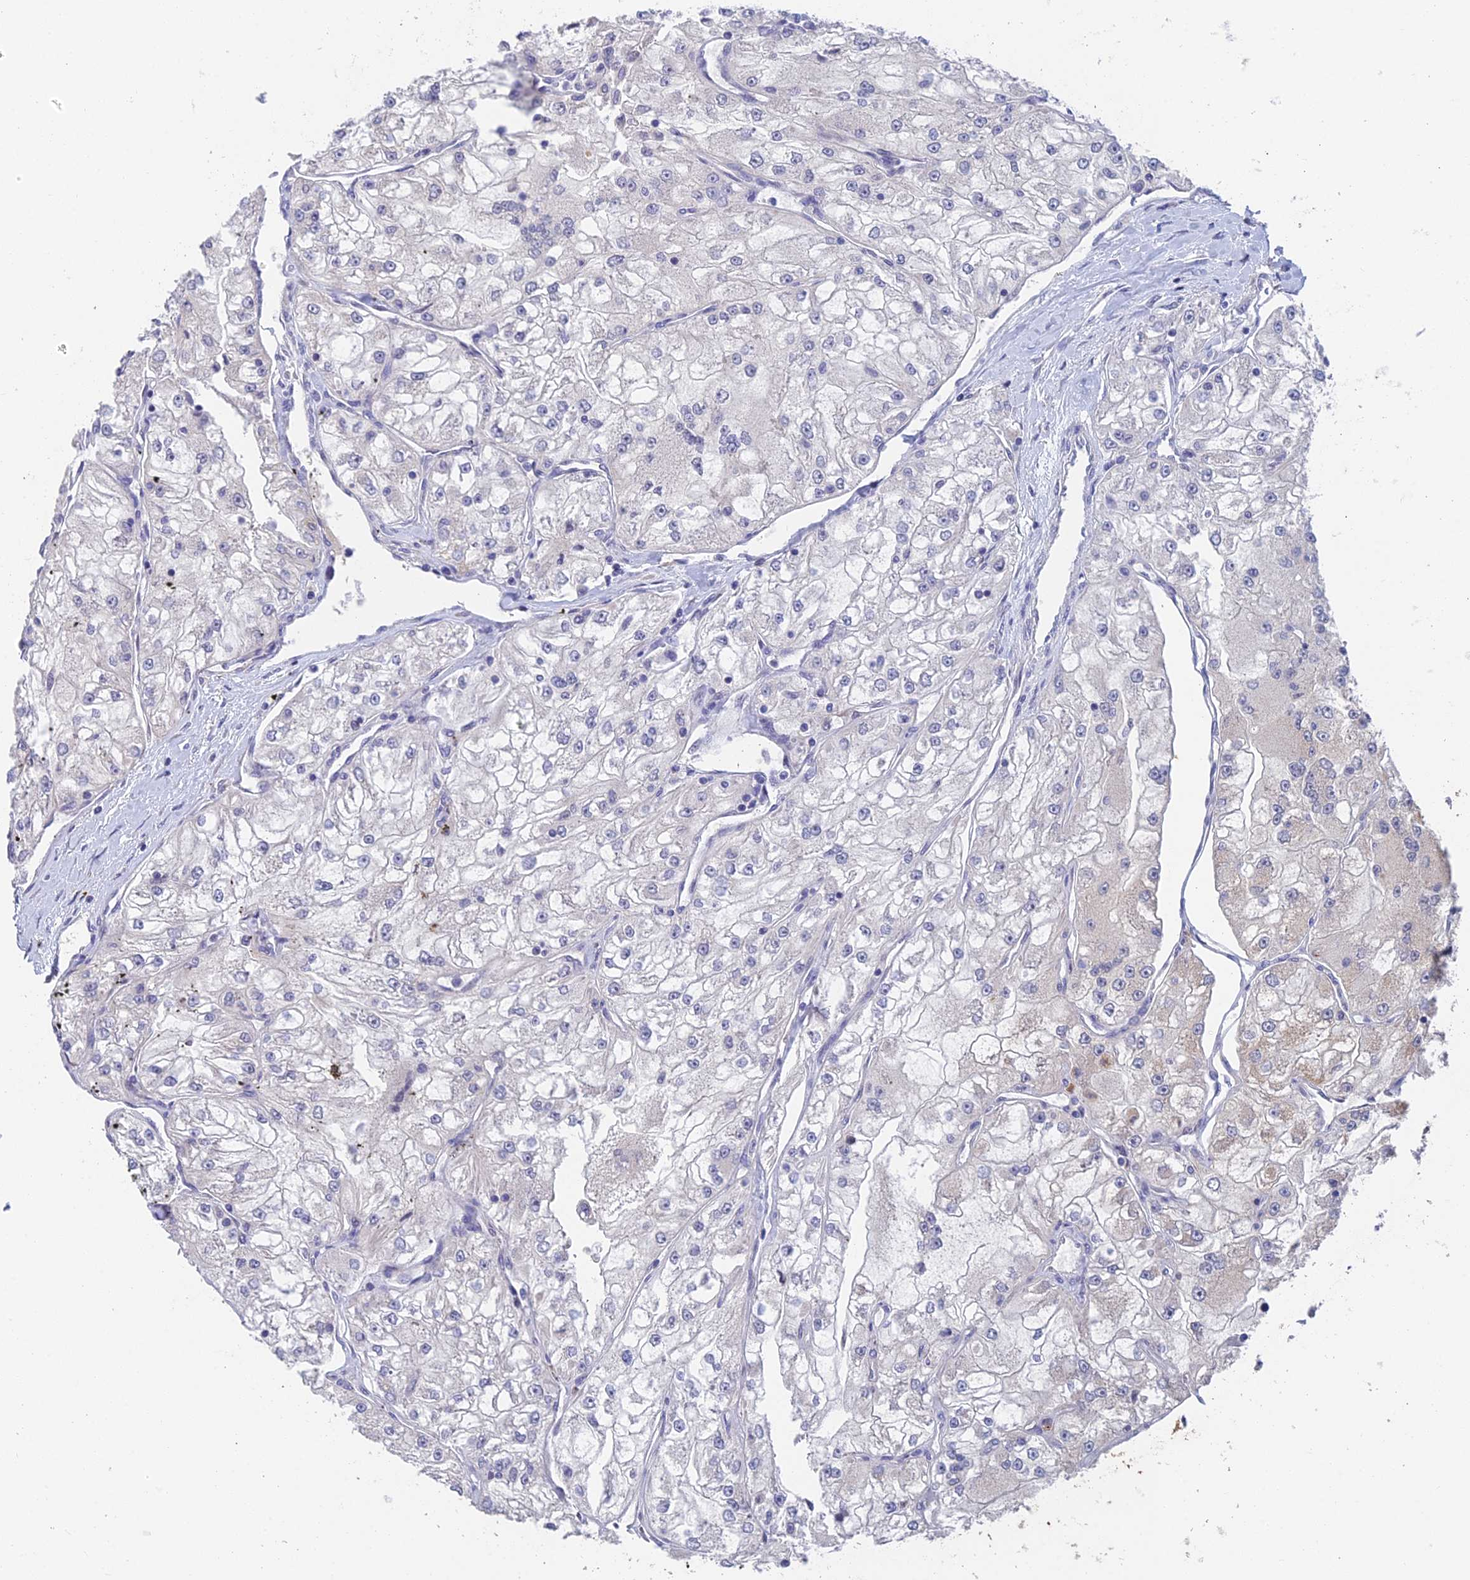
{"staining": {"intensity": "negative", "quantity": "none", "location": "none"}, "tissue": "renal cancer", "cell_type": "Tumor cells", "image_type": "cancer", "snomed": [{"axis": "morphology", "description": "Adenocarcinoma, NOS"}, {"axis": "topography", "description": "Kidney"}], "caption": "A photomicrograph of human adenocarcinoma (renal) is negative for staining in tumor cells.", "gene": "ADAMTS13", "patient": {"sex": "female", "age": 72}}